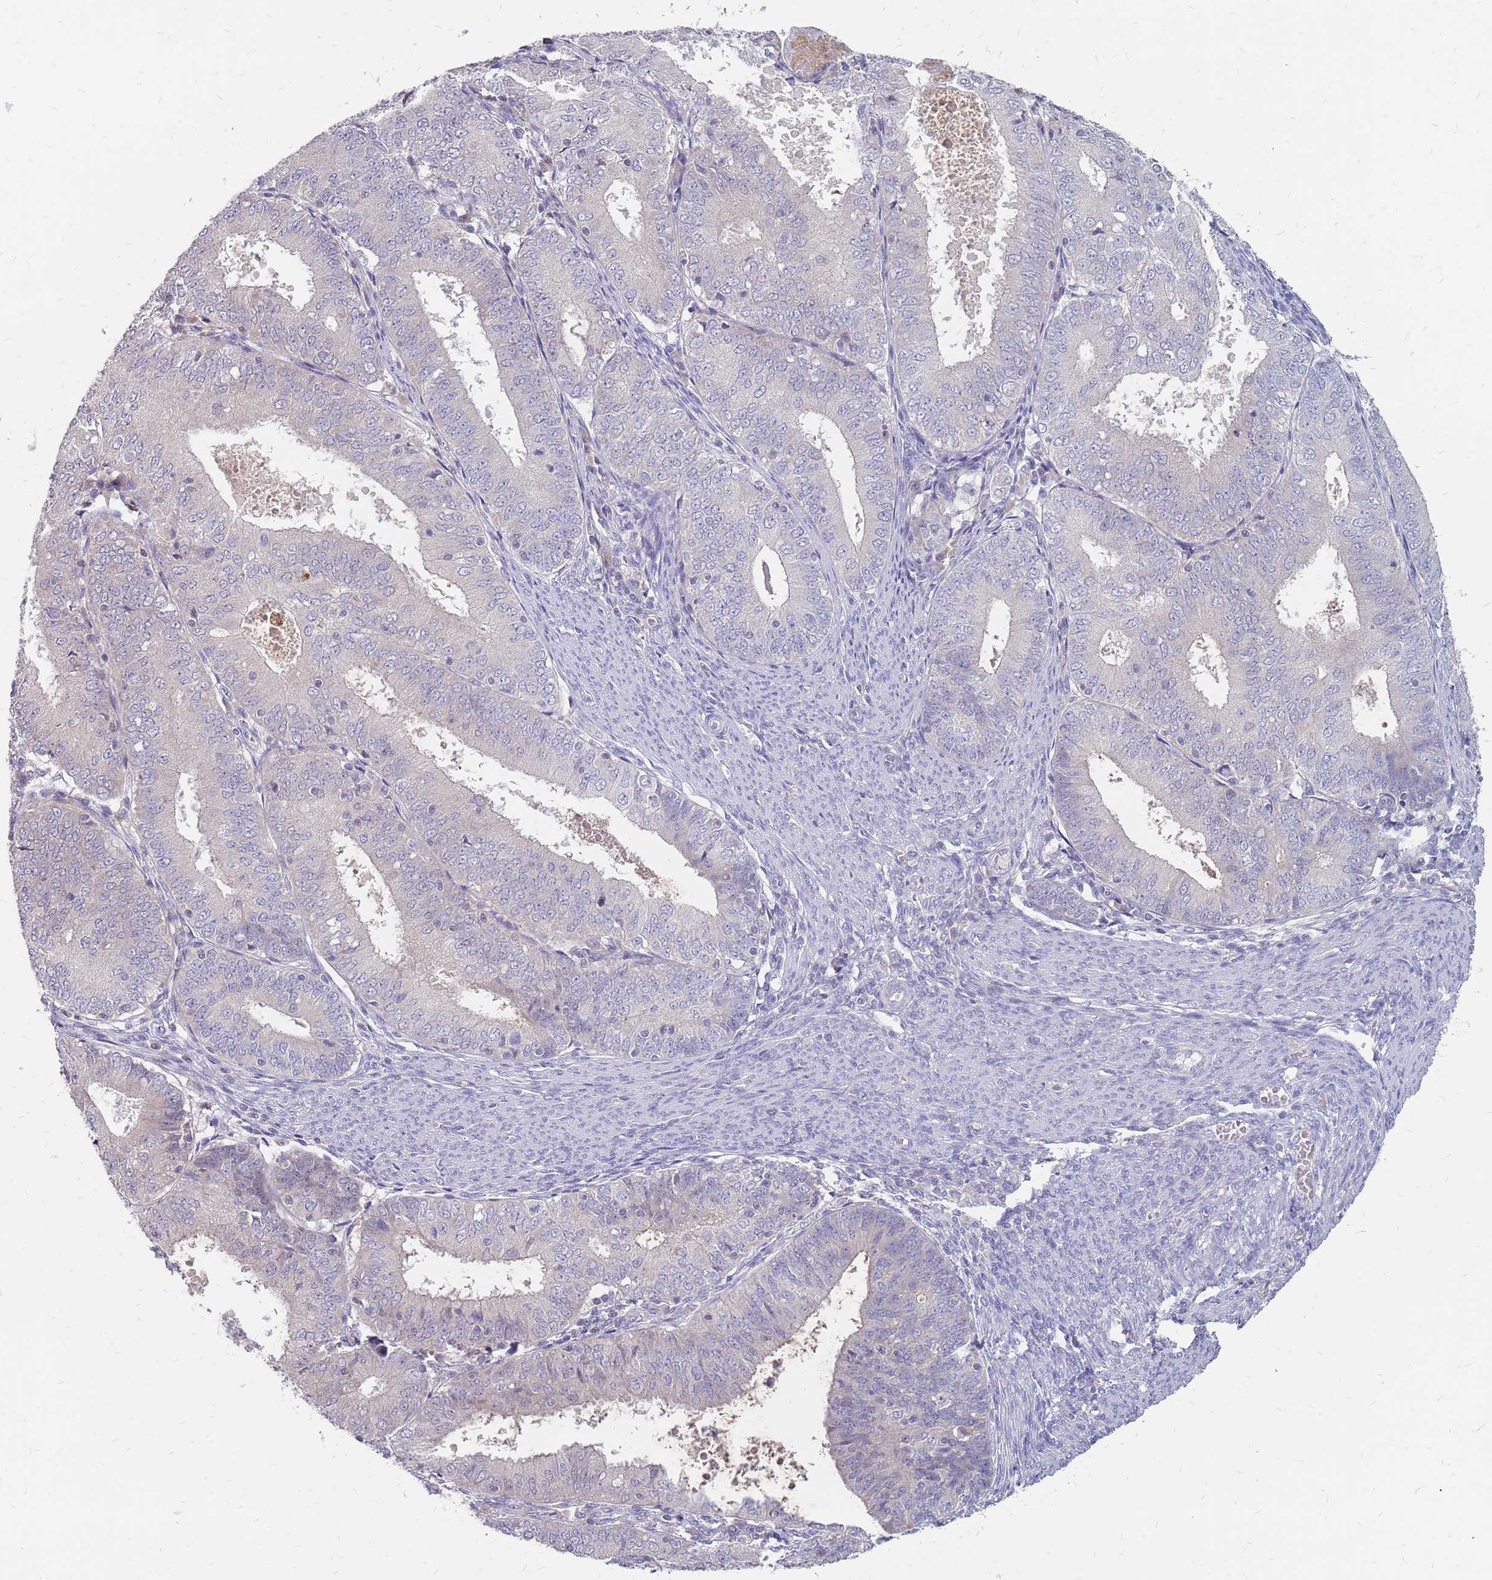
{"staining": {"intensity": "negative", "quantity": "none", "location": "none"}, "tissue": "endometrial cancer", "cell_type": "Tumor cells", "image_type": "cancer", "snomed": [{"axis": "morphology", "description": "Adenocarcinoma, NOS"}, {"axis": "topography", "description": "Endometrium"}], "caption": "Adenocarcinoma (endometrial) was stained to show a protein in brown. There is no significant staining in tumor cells. (Brightfield microscopy of DAB IHC at high magnification).", "gene": "CMTR2", "patient": {"sex": "female", "age": 57}}